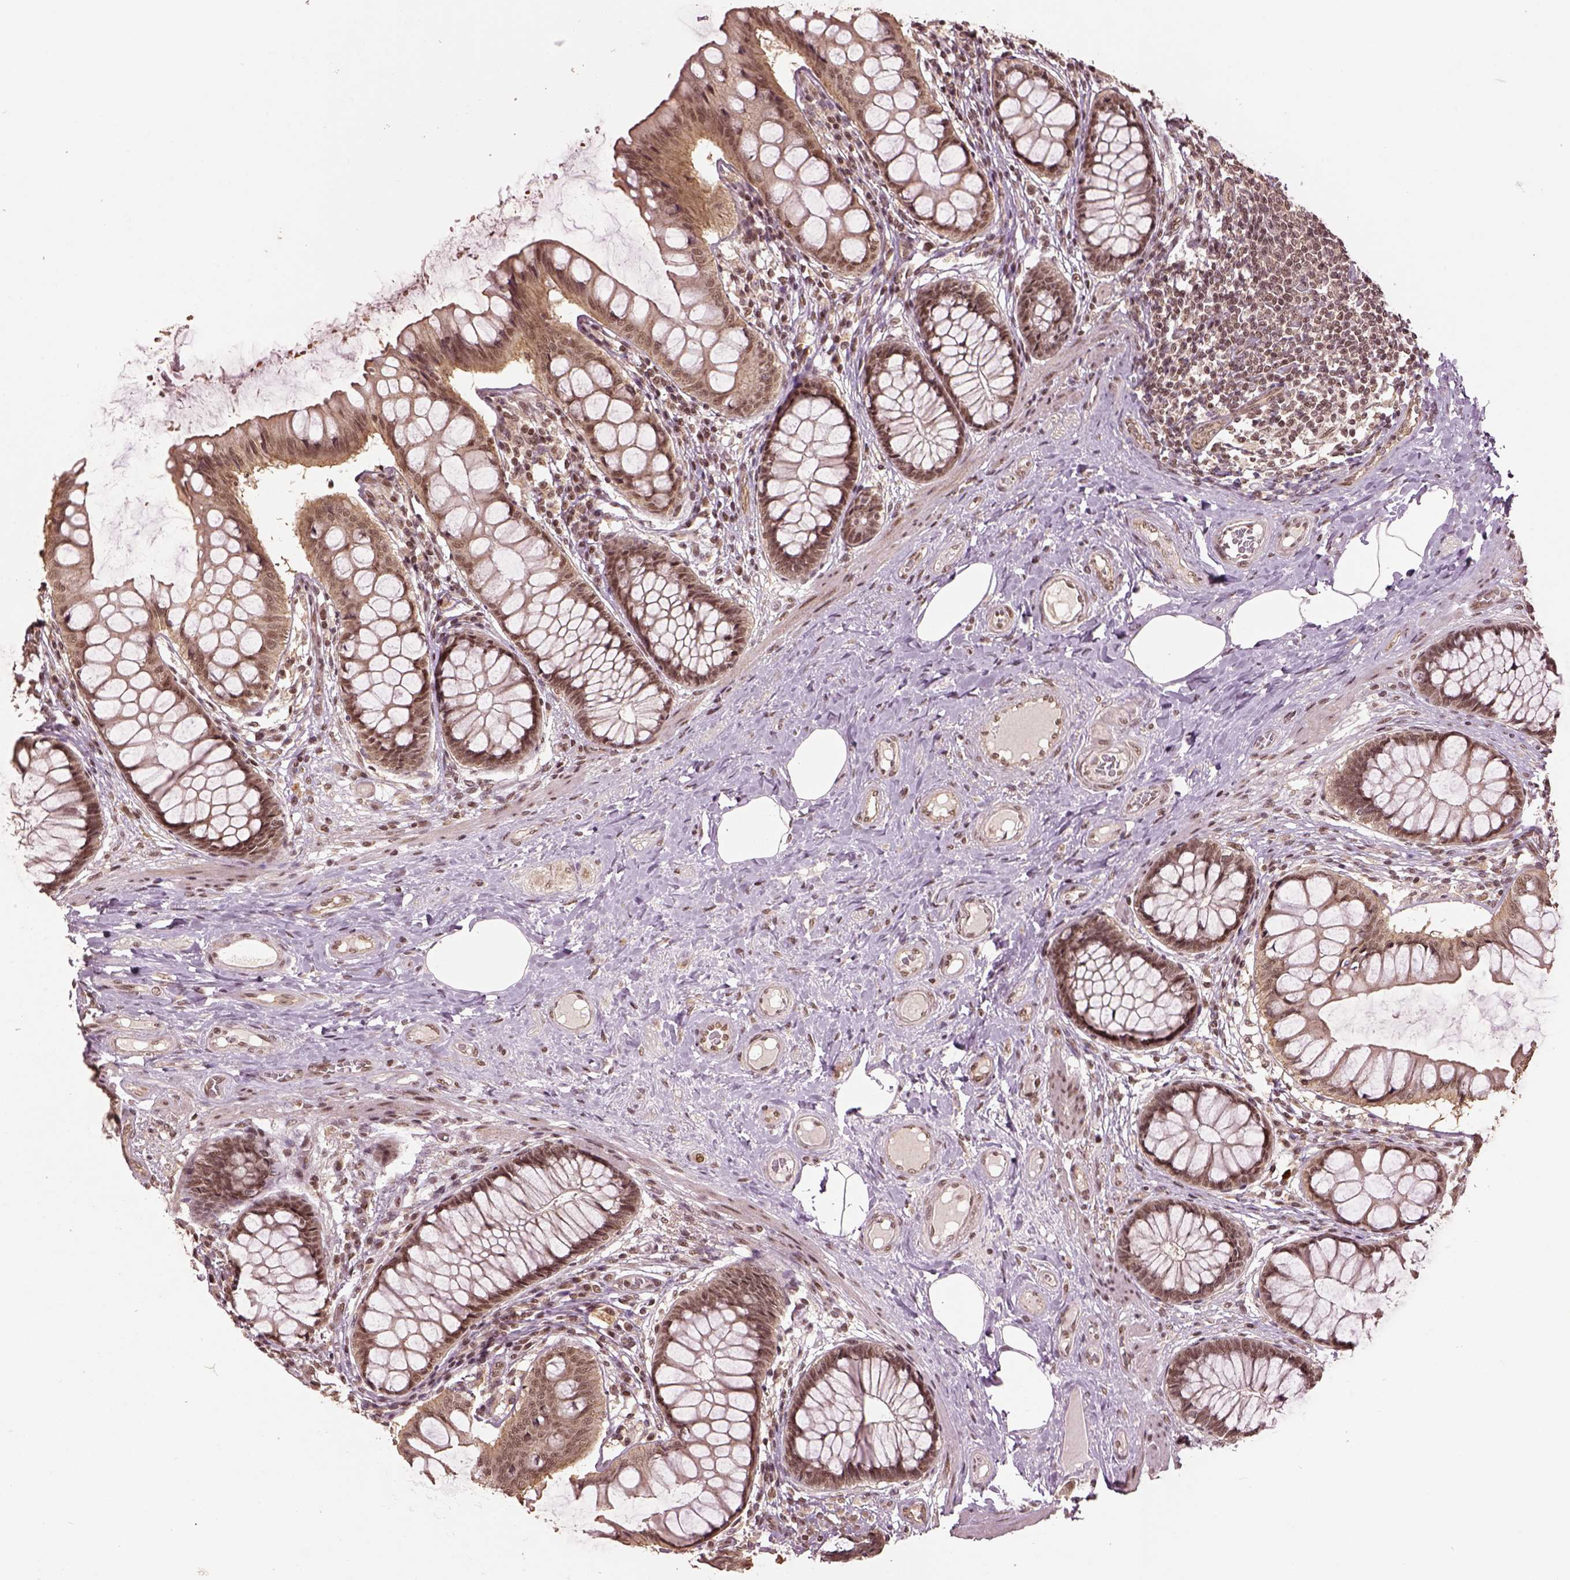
{"staining": {"intensity": "moderate", "quantity": ">75%", "location": "nuclear"}, "tissue": "colon", "cell_type": "Endothelial cells", "image_type": "normal", "snomed": [{"axis": "morphology", "description": "Normal tissue, NOS"}, {"axis": "topography", "description": "Colon"}], "caption": "Endothelial cells demonstrate medium levels of moderate nuclear expression in about >75% of cells in benign colon.", "gene": "BRD9", "patient": {"sex": "female", "age": 65}}